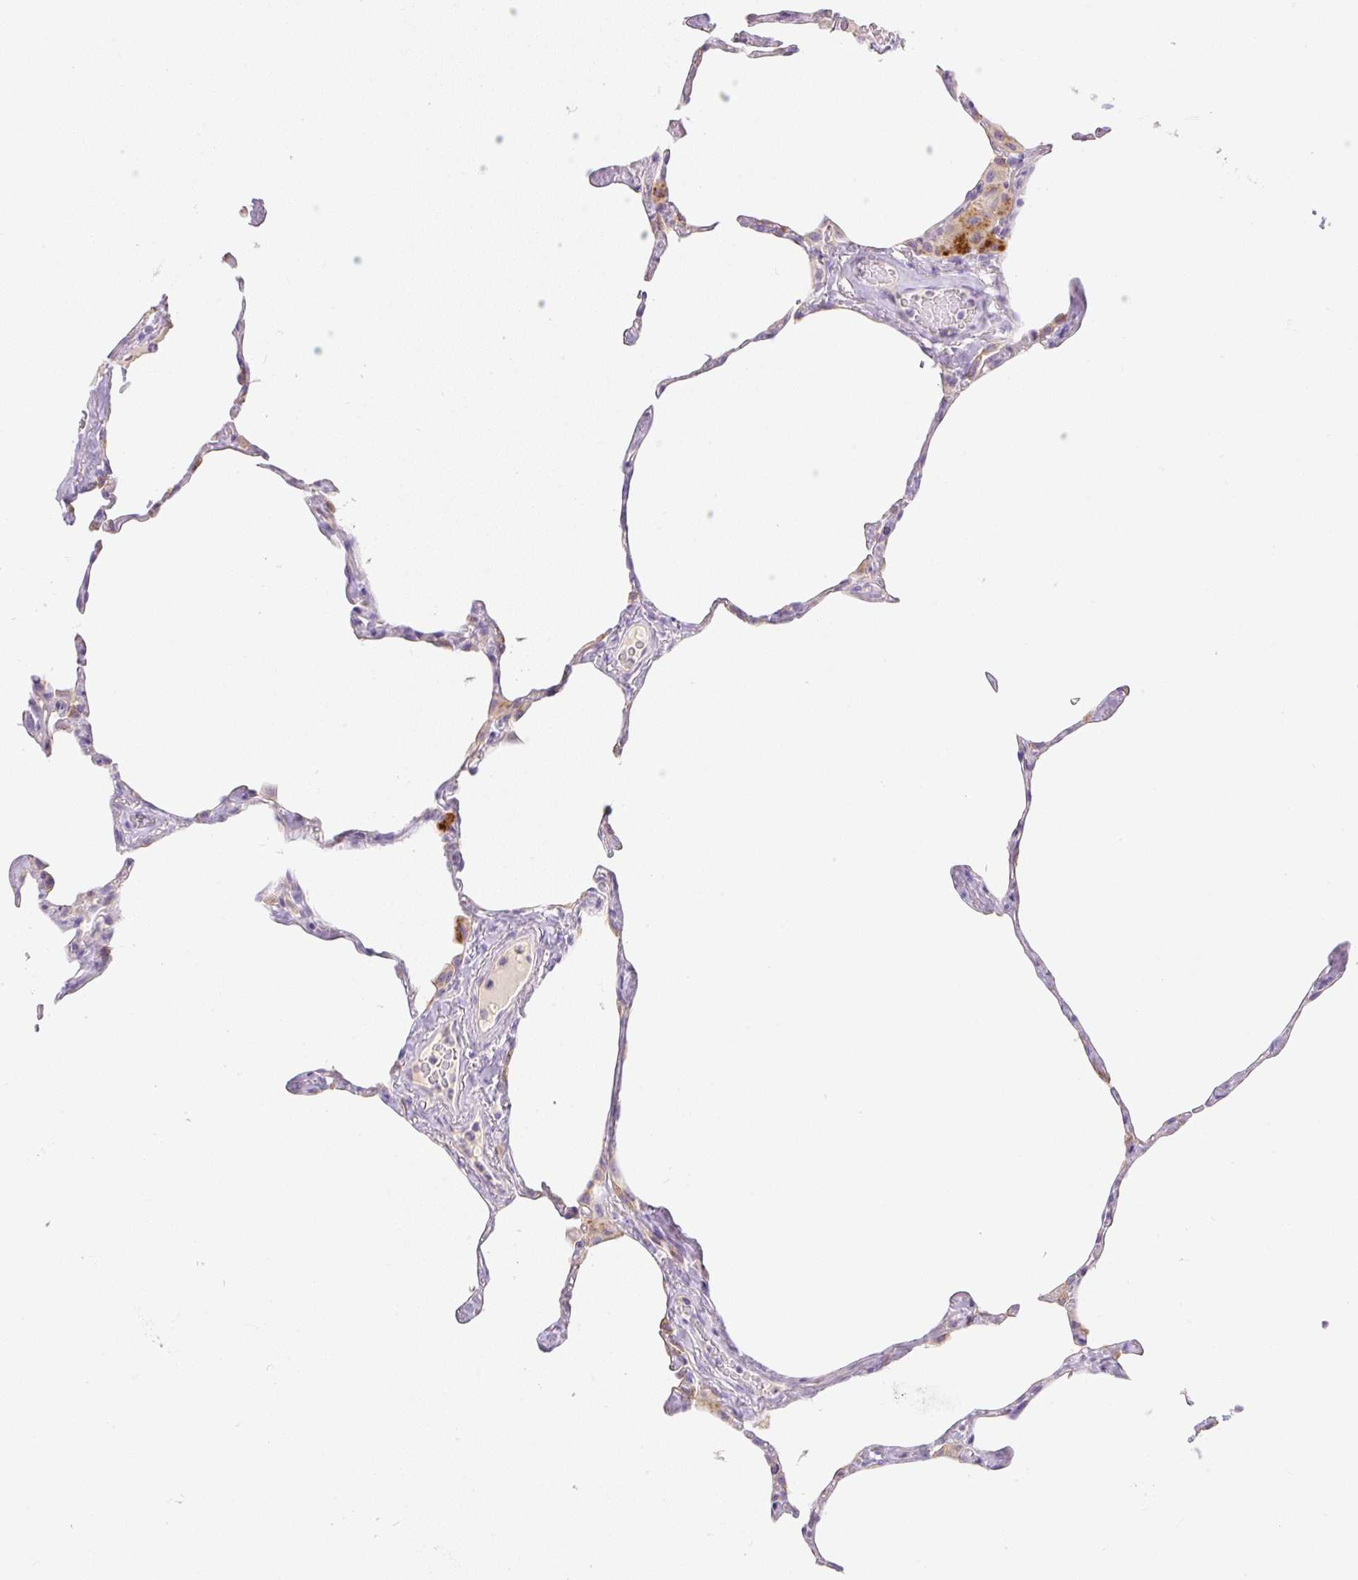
{"staining": {"intensity": "moderate", "quantity": "<25%", "location": "cytoplasmic/membranous"}, "tissue": "lung", "cell_type": "Alveolar cells", "image_type": "normal", "snomed": [{"axis": "morphology", "description": "Normal tissue, NOS"}, {"axis": "topography", "description": "Lung"}], "caption": "Benign lung was stained to show a protein in brown. There is low levels of moderate cytoplasmic/membranous expression in about <25% of alveolar cells. (Stains: DAB (3,3'-diaminobenzidine) in brown, nuclei in blue, Microscopy: brightfield microscopy at high magnification).", "gene": "MIA2", "patient": {"sex": "male", "age": 65}}